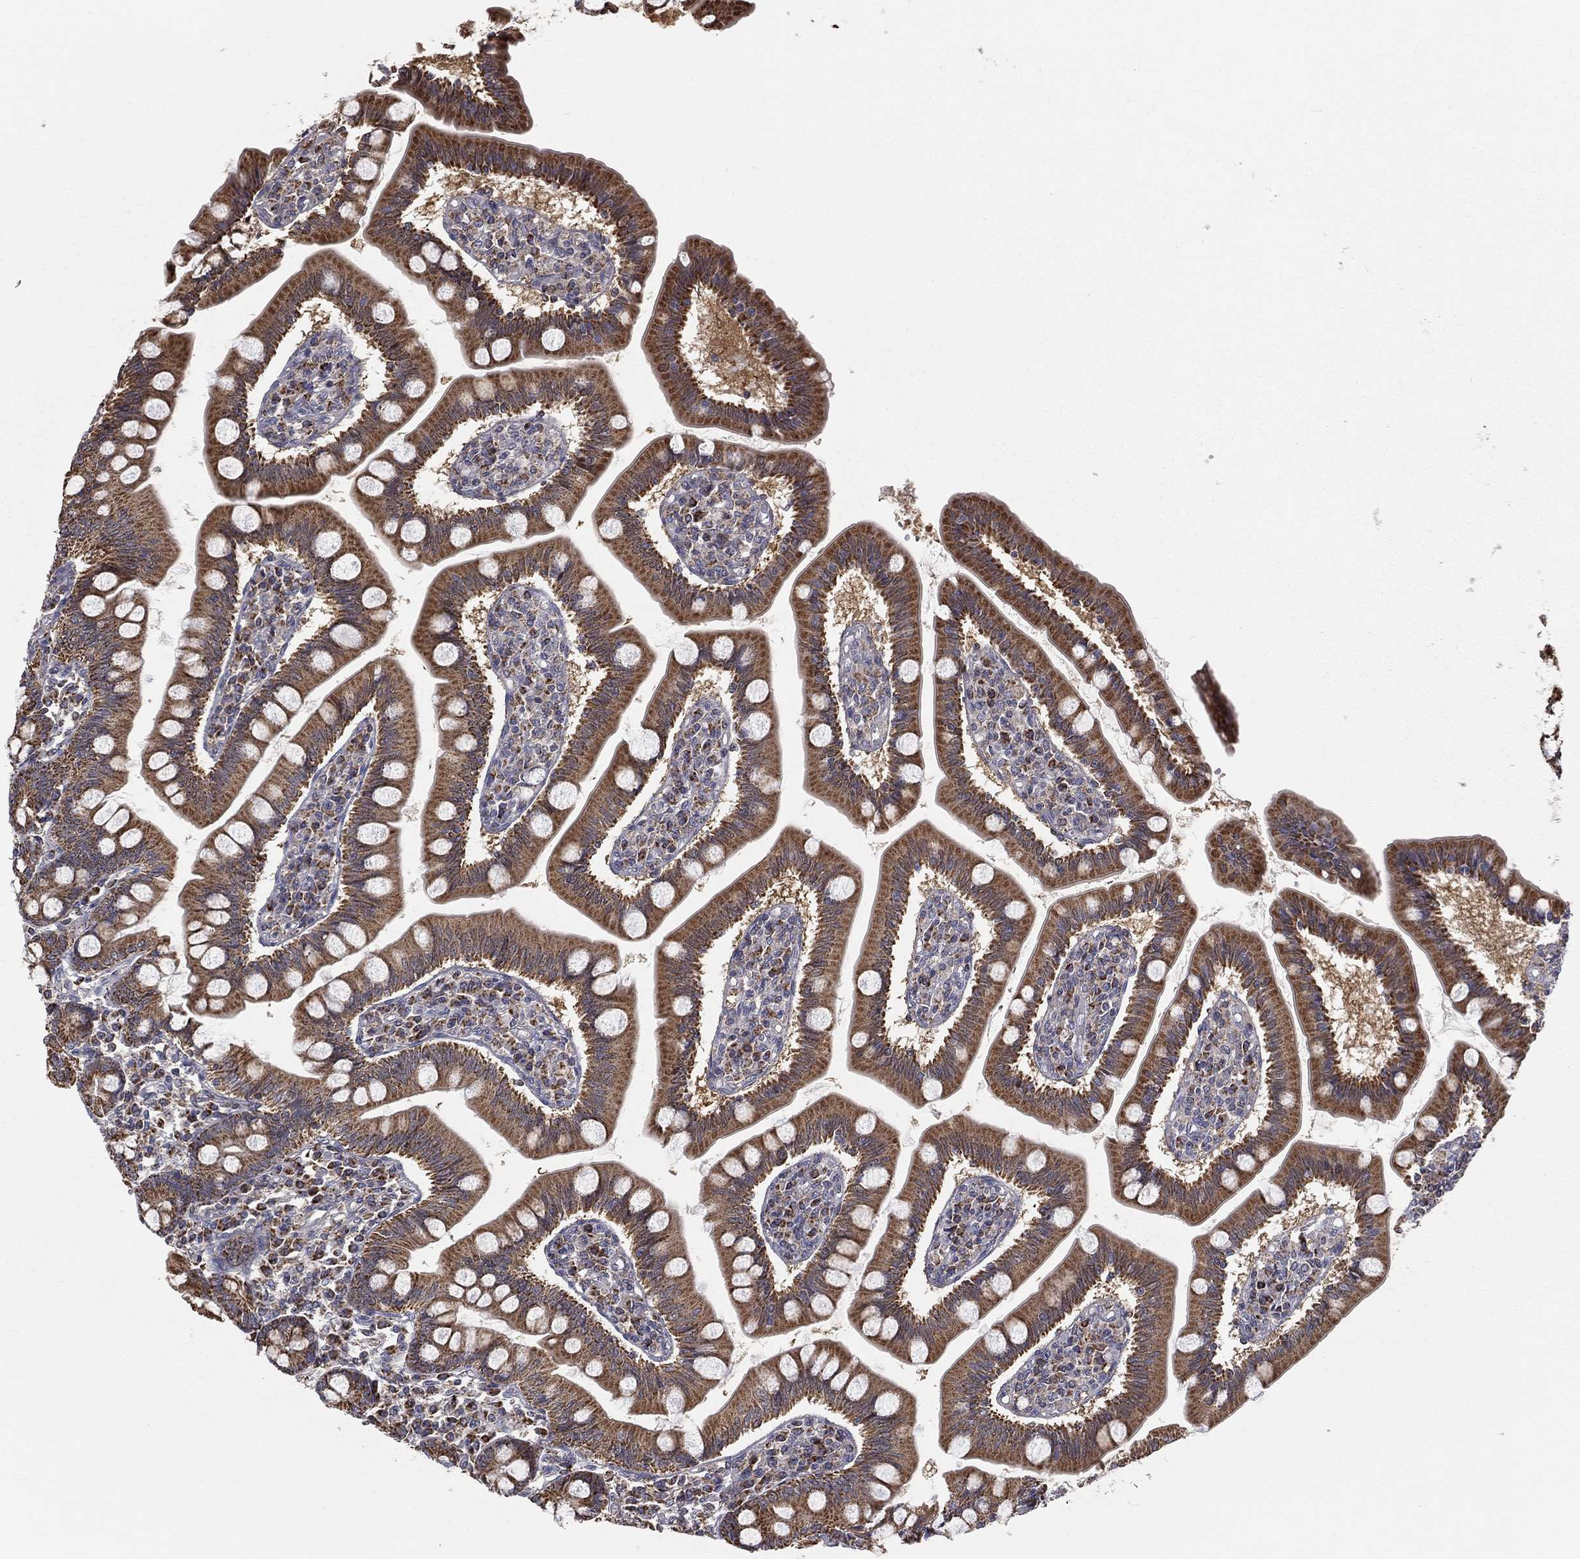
{"staining": {"intensity": "moderate", "quantity": ">75%", "location": "cytoplasmic/membranous"}, "tissue": "small intestine", "cell_type": "Glandular cells", "image_type": "normal", "snomed": [{"axis": "morphology", "description": "Normal tissue, NOS"}, {"axis": "topography", "description": "Small intestine"}], "caption": "Protein positivity by immunohistochemistry exhibits moderate cytoplasmic/membranous expression in about >75% of glandular cells in unremarkable small intestine.", "gene": "GPD1", "patient": {"sex": "male", "age": 88}}